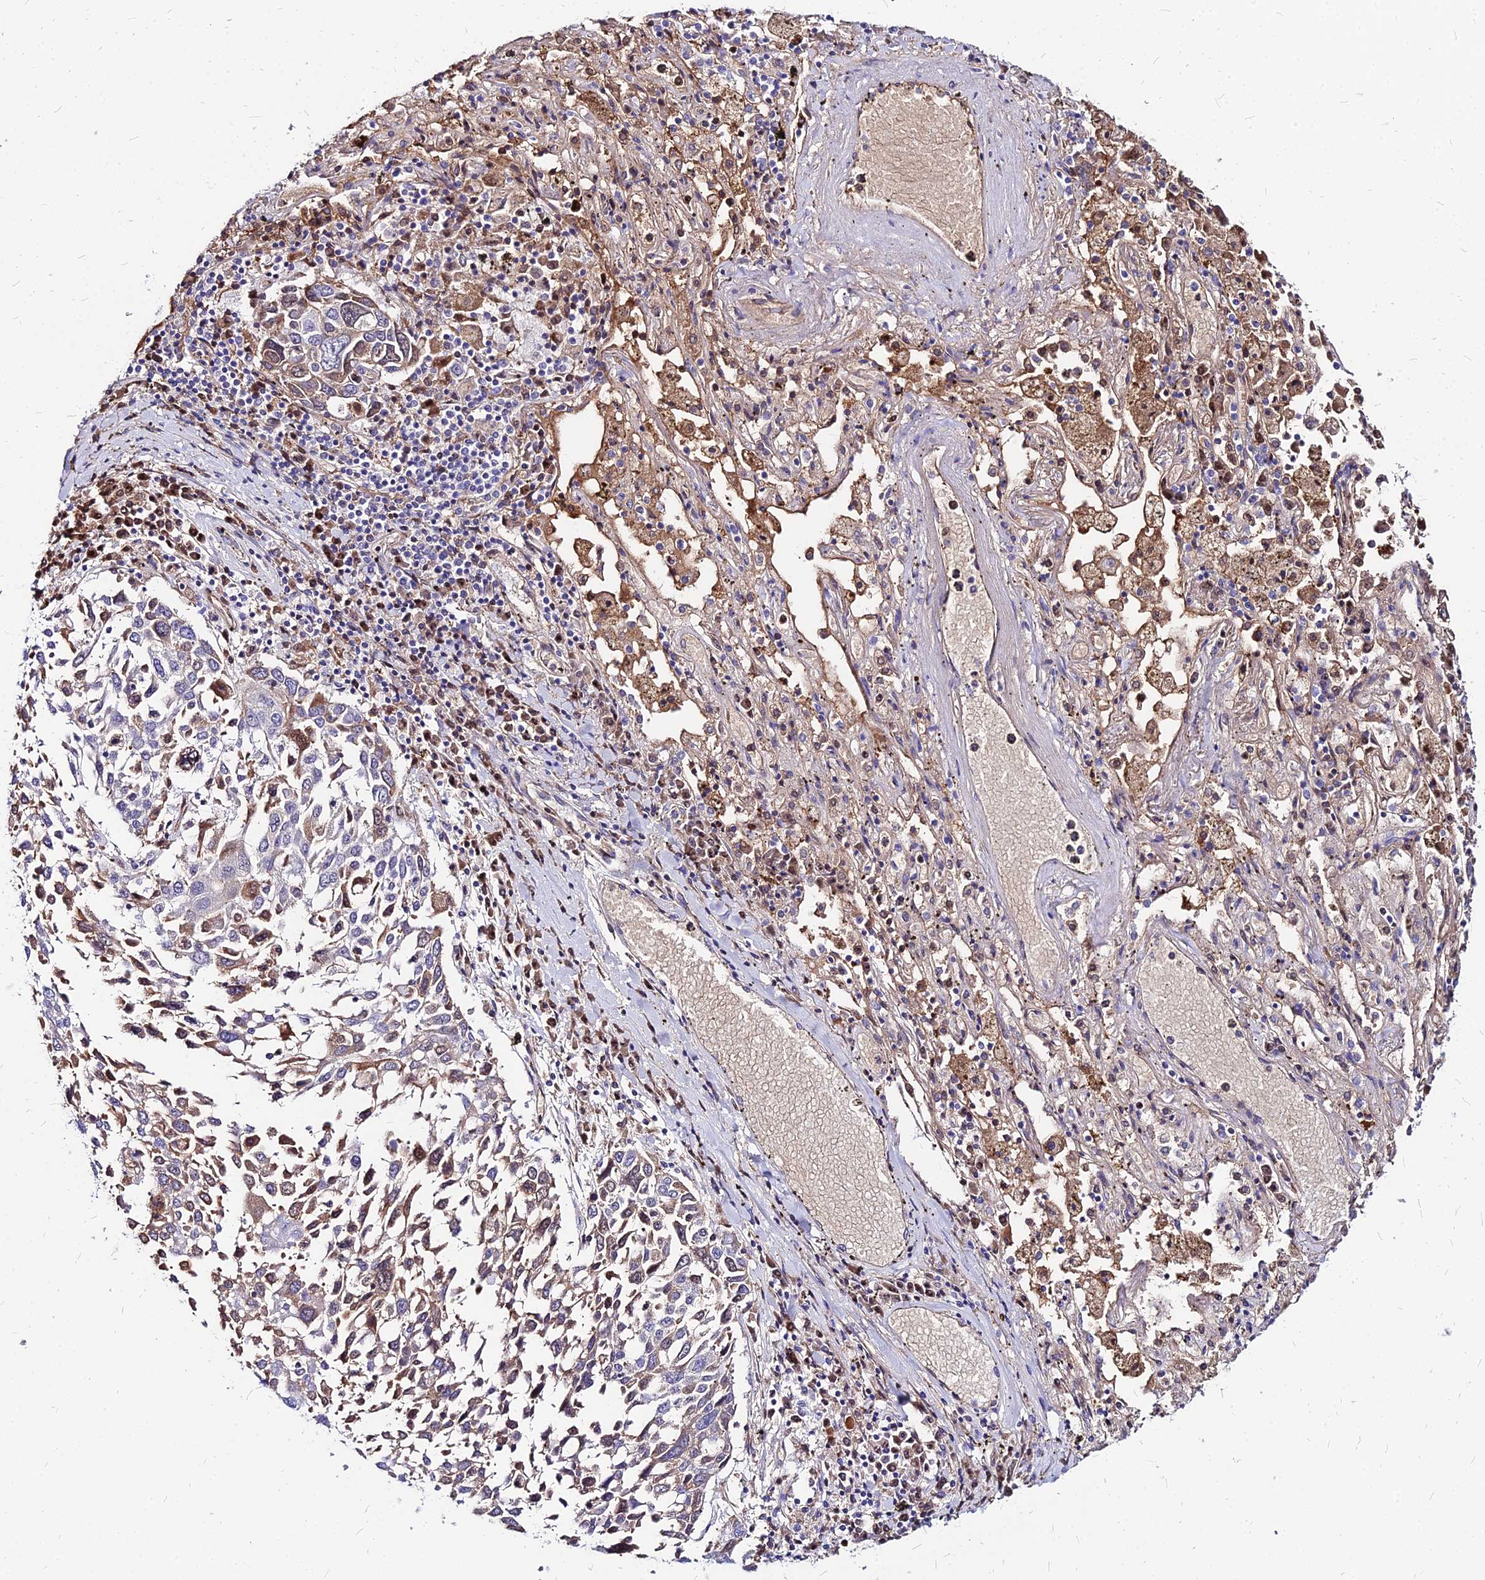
{"staining": {"intensity": "weak", "quantity": "25%-75%", "location": "cytoplasmic/membranous"}, "tissue": "lung cancer", "cell_type": "Tumor cells", "image_type": "cancer", "snomed": [{"axis": "morphology", "description": "Squamous cell carcinoma, NOS"}, {"axis": "topography", "description": "Lung"}], "caption": "Human lung cancer stained with a protein marker demonstrates weak staining in tumor cells.", "gene": "ACSM6", "patient": {"sex": "male", "age": 65}}